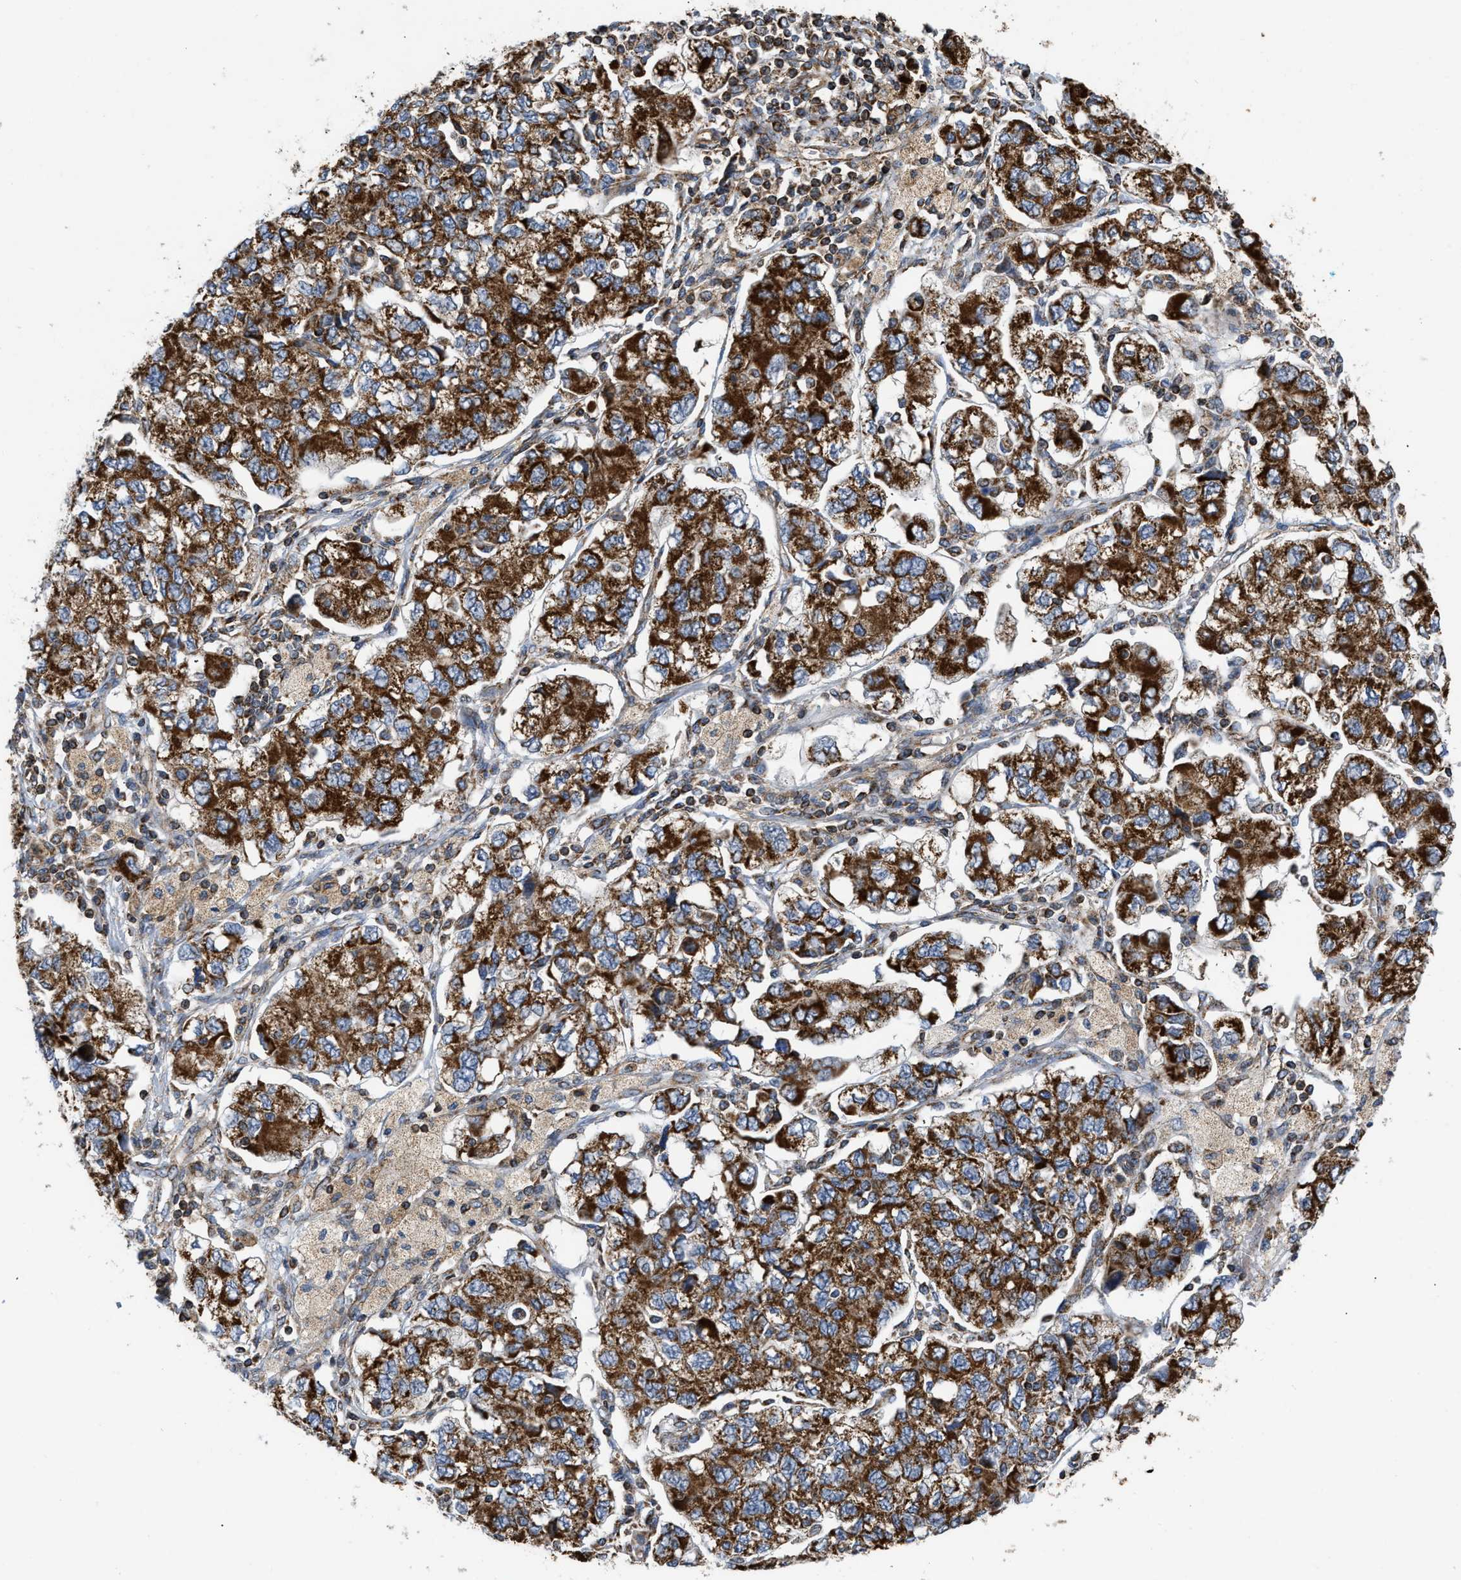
{"staining": {"intensity": "strong", "quantity": ">75%", "location": "cytoplasmic/membranous"}, "tissue": "ovarian cancer", "cell_type": "Tumor cells", "image_type": "cancer", "snomed": [{"axis": "morphology", "description": "Carcinoma, NOS"}, {"axis": "morphology", "description": "Cystadenocarcinoma, serous, NOS"}, {"axis": "topography", "description": "Ovary"}], "caption": "The image shows staining of ovarian cancer (carcinoma), revealing strong cytoplasmic/membranous protein expression (brown color) within tumor cells.", "gene": "OPTN", "patient": {"sex": "female", "age": 69}}